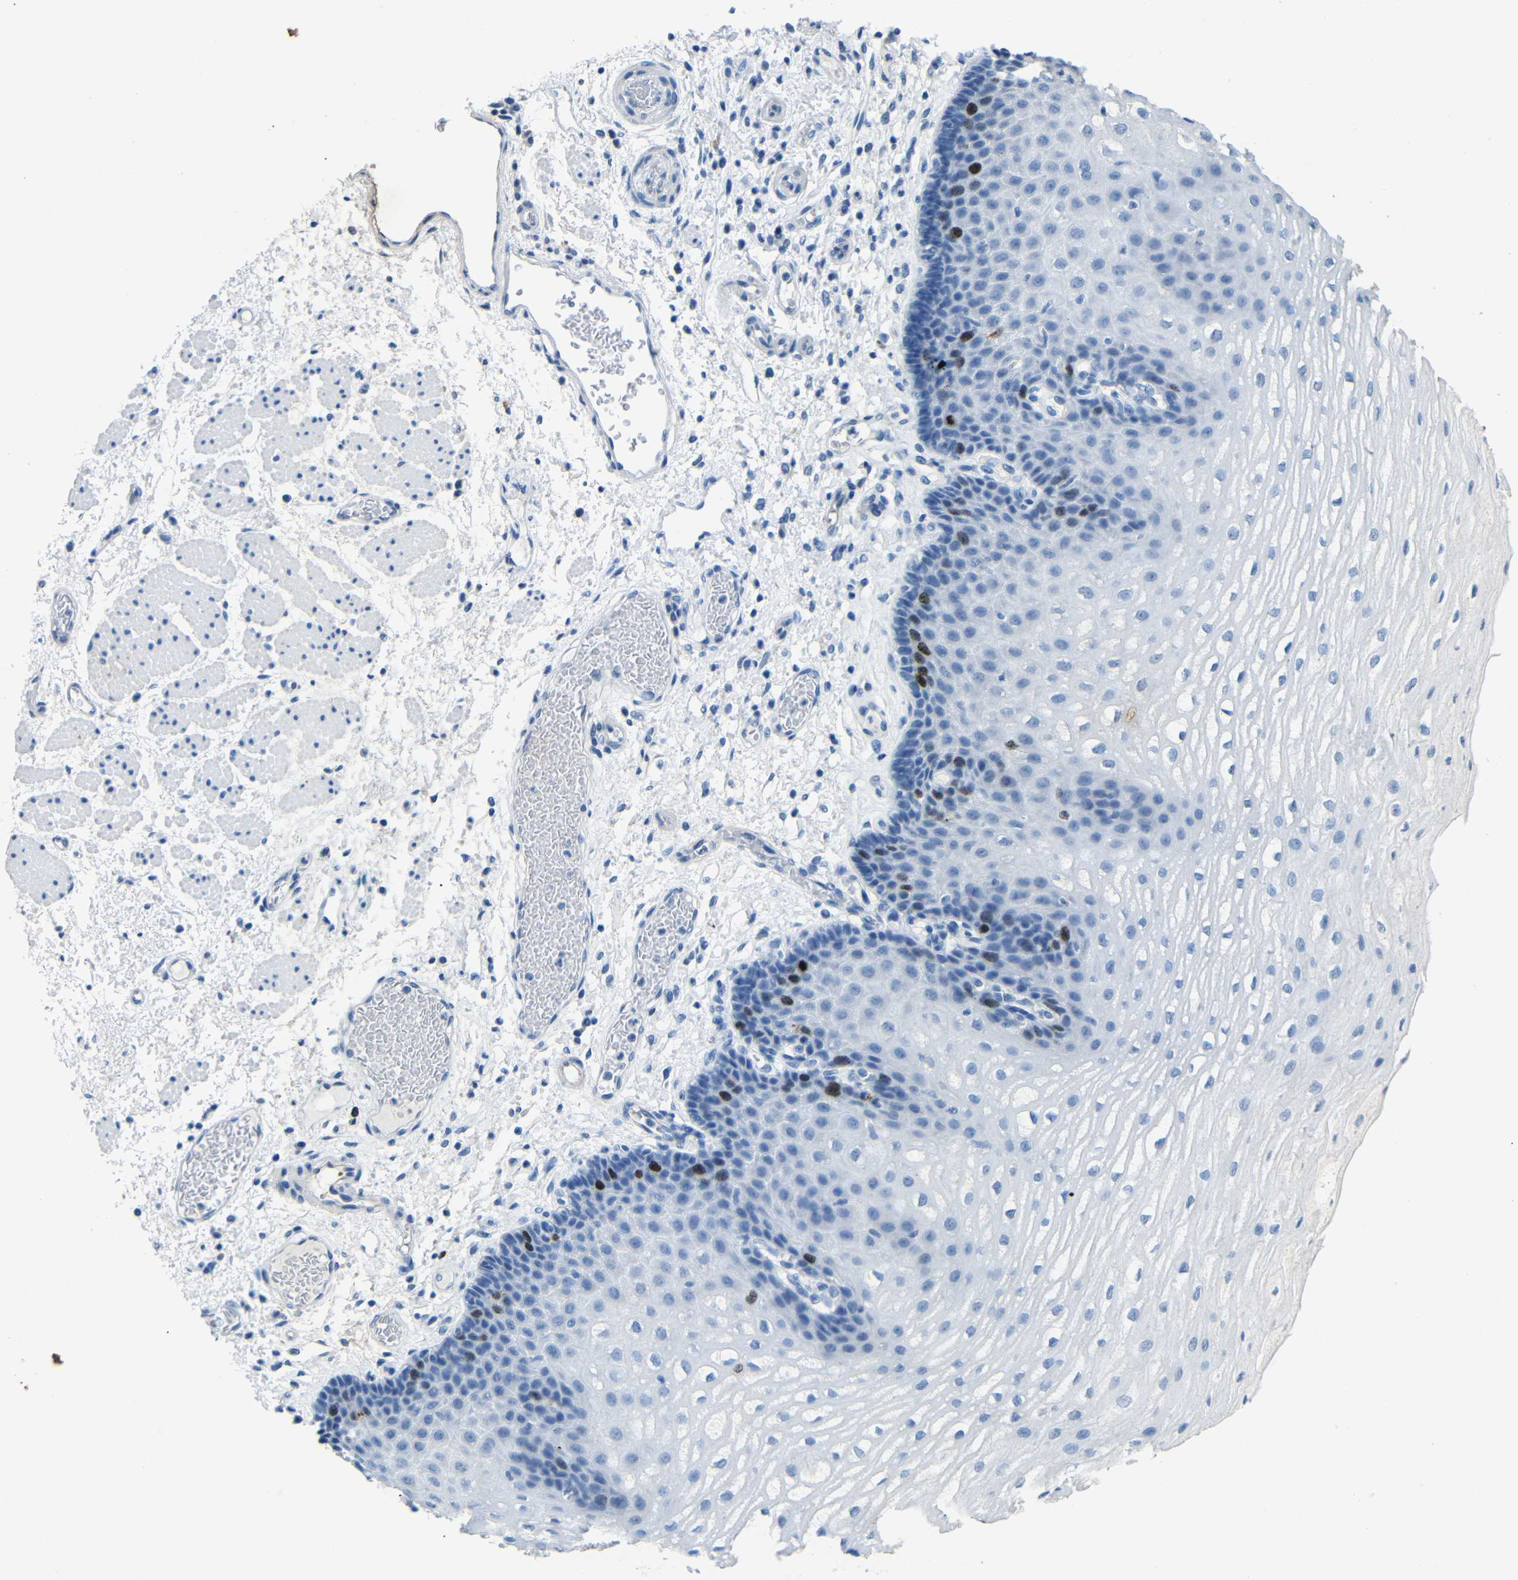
{"staining": {"intensity": "strong", "quantity": "<25%", "location": "nuclear"}, "tissue": "esophagus", "cell_type": "Squamous epithelial cells", "image_type": "normal", "snomed": [{"axis": "morphology", "description": "Normal tissue, NOS"}, {"axis": "topography", "description": "Esophagus"}], "caption": "An IHC image of benign tissue is shown. Protein staining in brown shows strong nuclear positivity in esophagus within squamous epithelial cells. The staining was performed using DAB, with brown indicating positive protein expression. Nuclei are stained blue with hematoxylin.", "gene": "INCENP", "patient": {"sex": "male", "age": 54}}